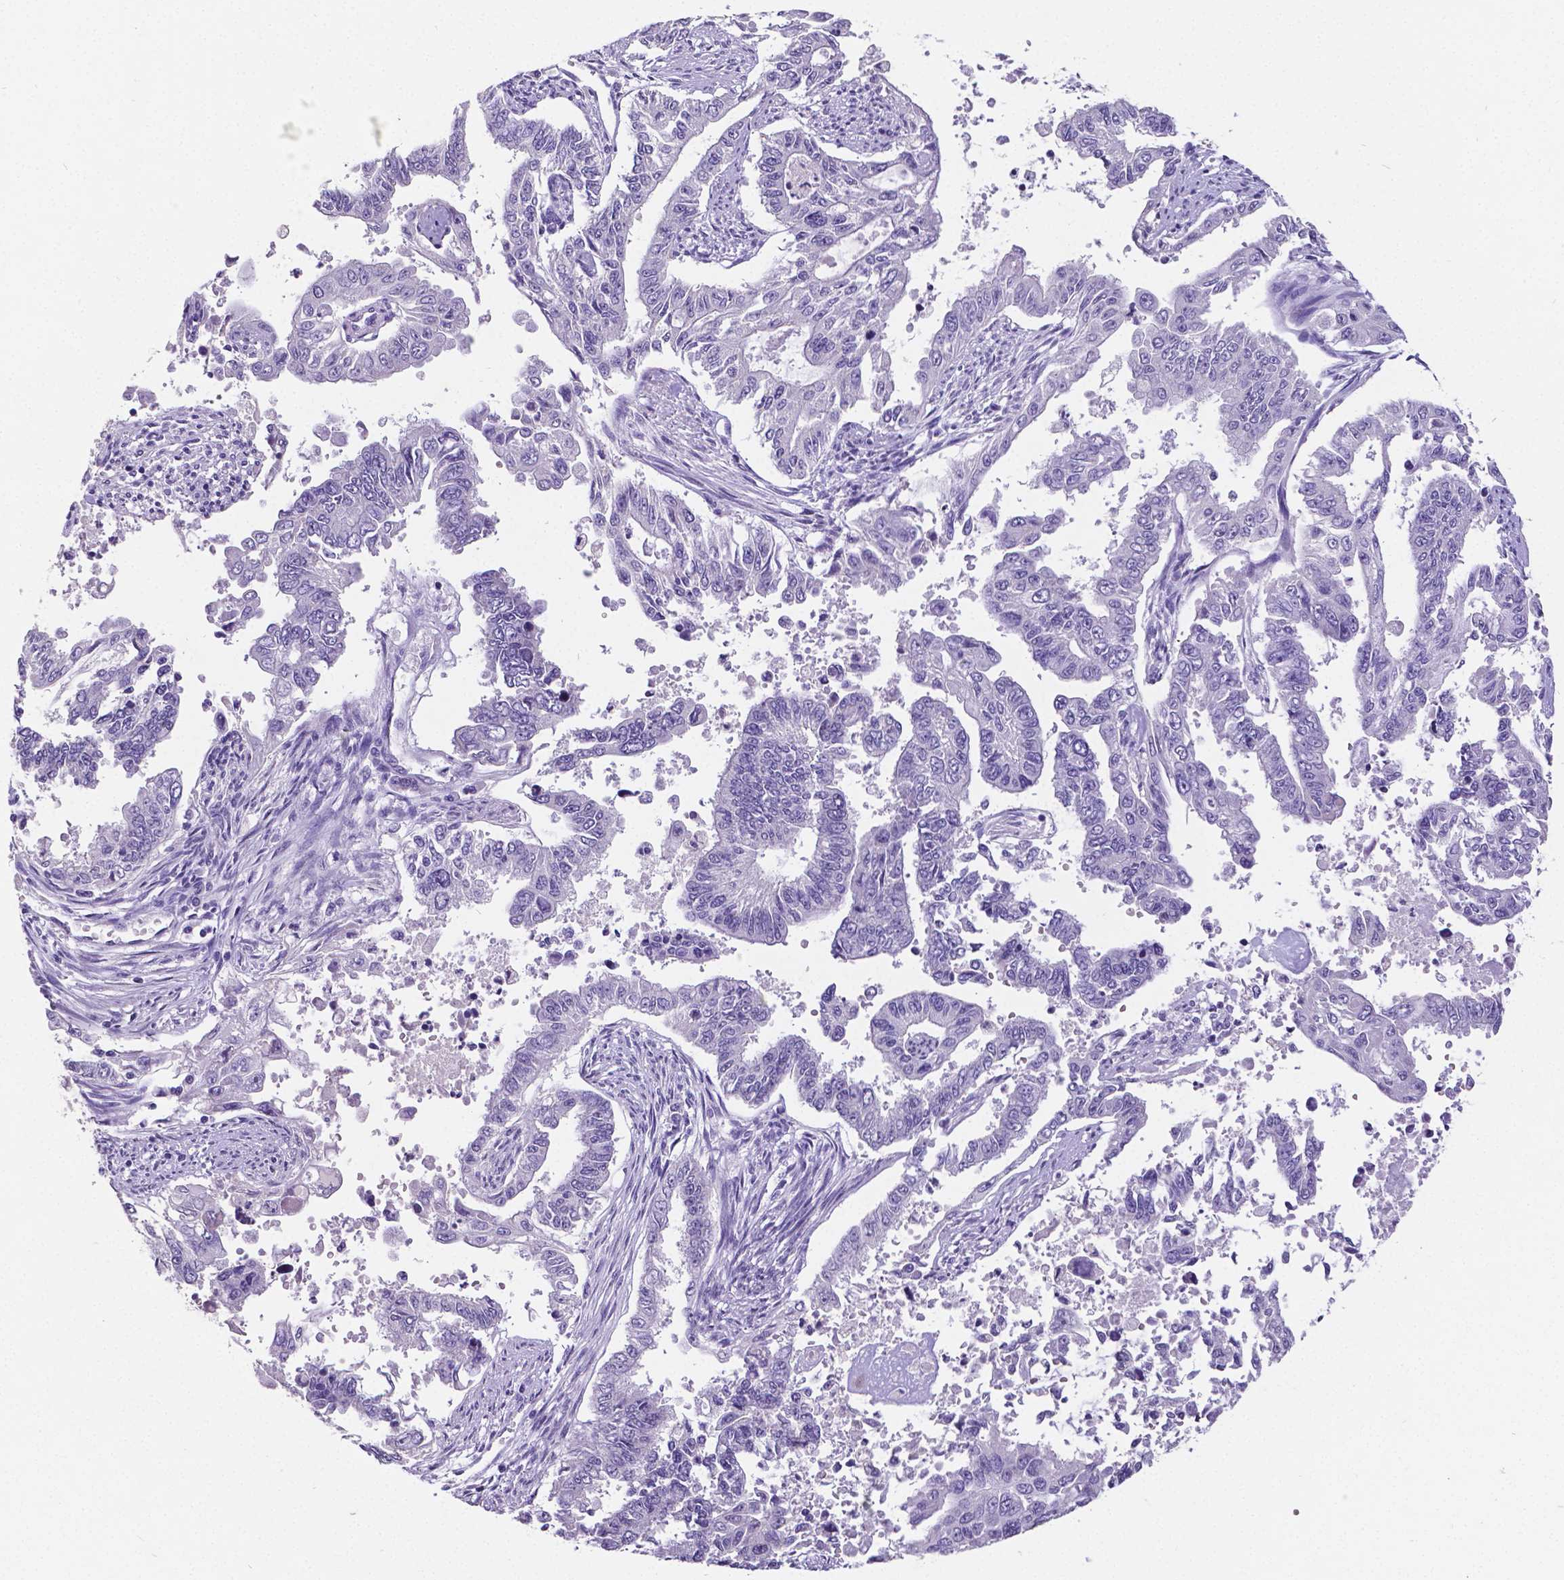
{"staining": {"intensity": "negative", "quantity": "none", "location": "none"}, "tissue": "endometrial cancer", "cell_type": "Tumor cells", "image_type": "cancer", "snomed": [{"axis": "morphology", "description": "Adenocarcinoma, NOS"}, {"axis": "topography", "description": "Uterus"}], "caption": "Immunohistochemistry histopathology image of human adenocarcinoma (endometrial) stained for a protein (brown), which displays no expression in tumor cells.", "gene": "SATB2", "patient": {"sex": "female", "age": 59}}